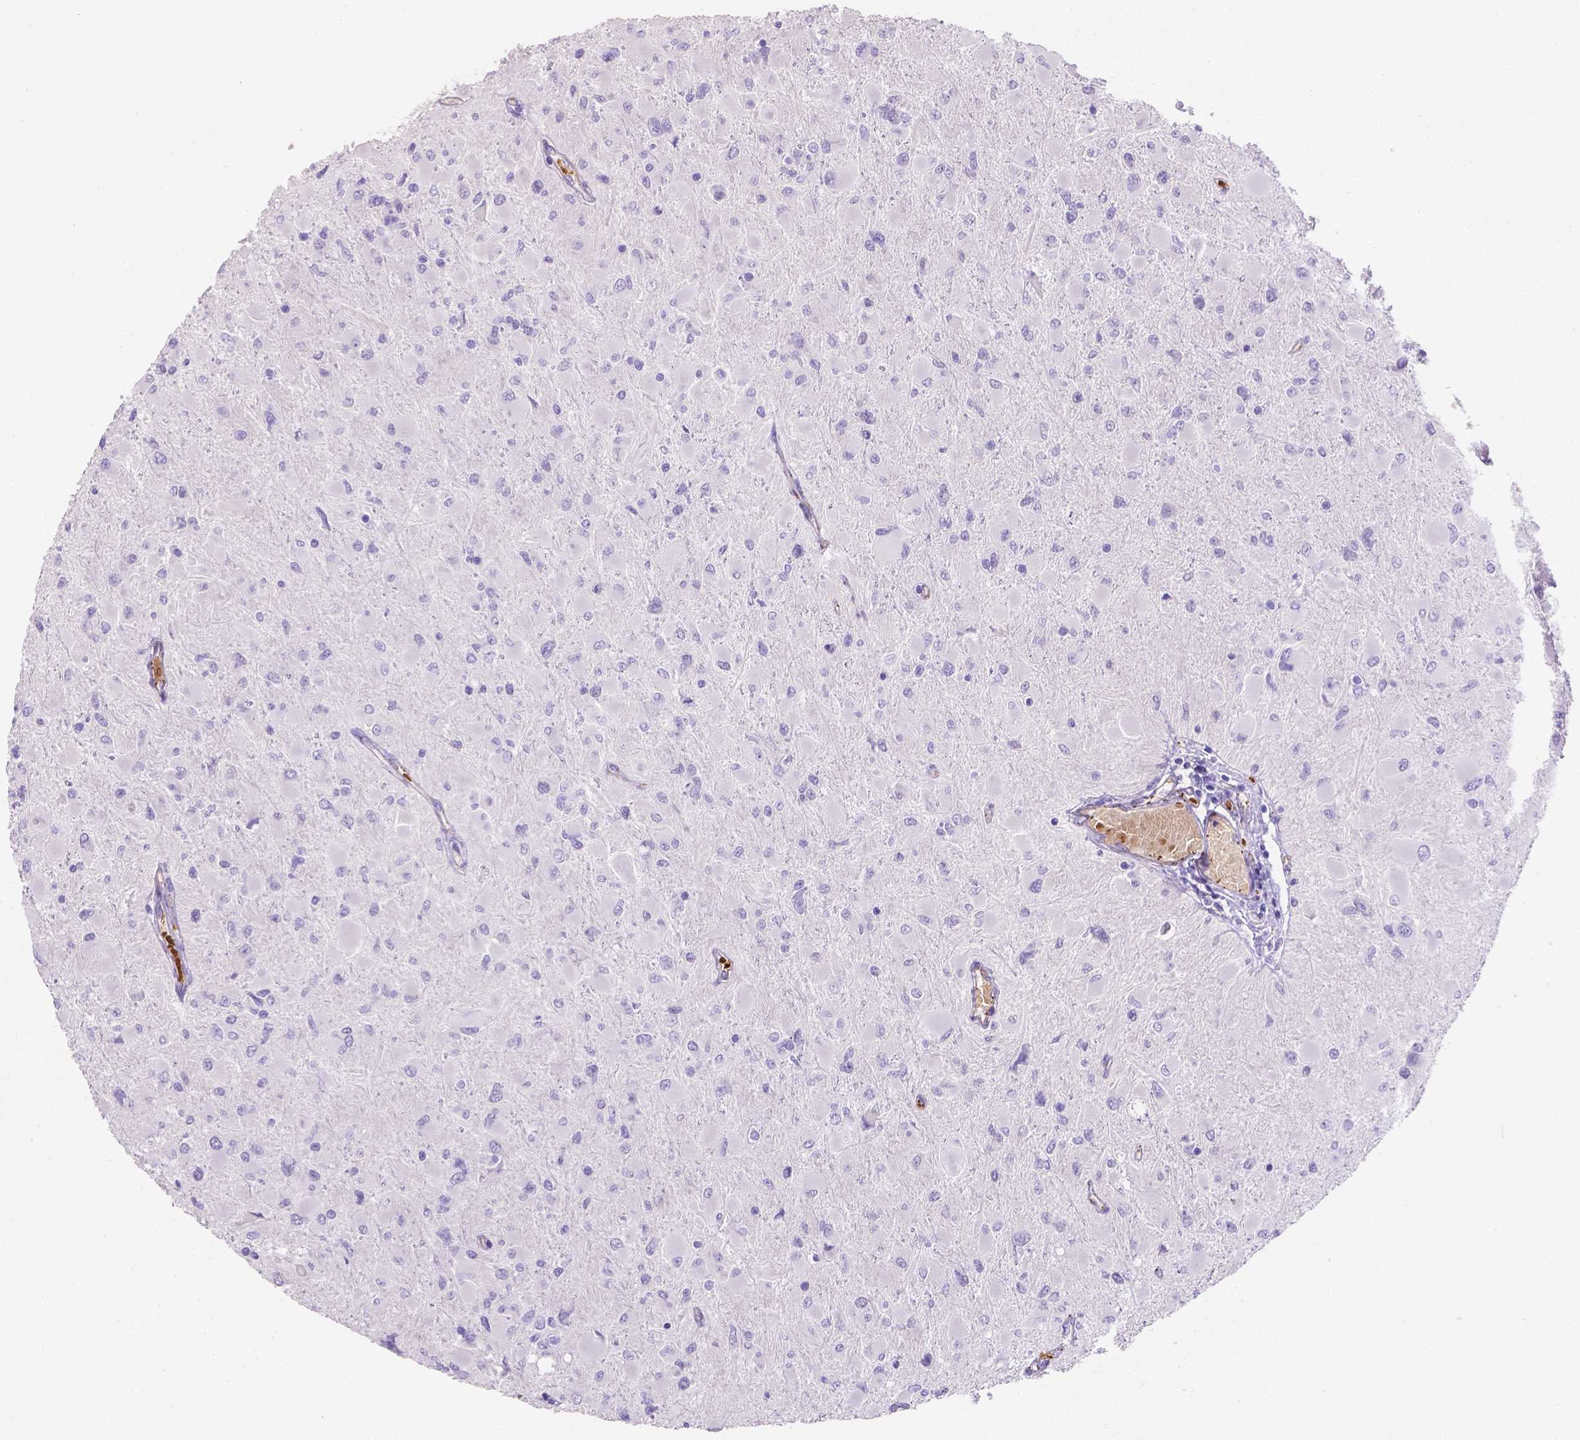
{"staining": {"intensity": "negative", "quantity": "none", "location": "none"}, "tissue": "glioma", "cell_type": "Tumor cells", "image_type": "cancer", "snomed": [{"axis": "morphology", "description": "Glioma, malignant, High grade"}, {"axis": "topography", "description": "Cerebral cortex"}], "caption": "Immunohistochemical staining of malignant high-grade glioma reveals no significant expression in tumor cells. (IHC, brightfield microscopy, high magnification).", "gene": "SLC40A1", "patient": {"sex": "female", "age": 36}}